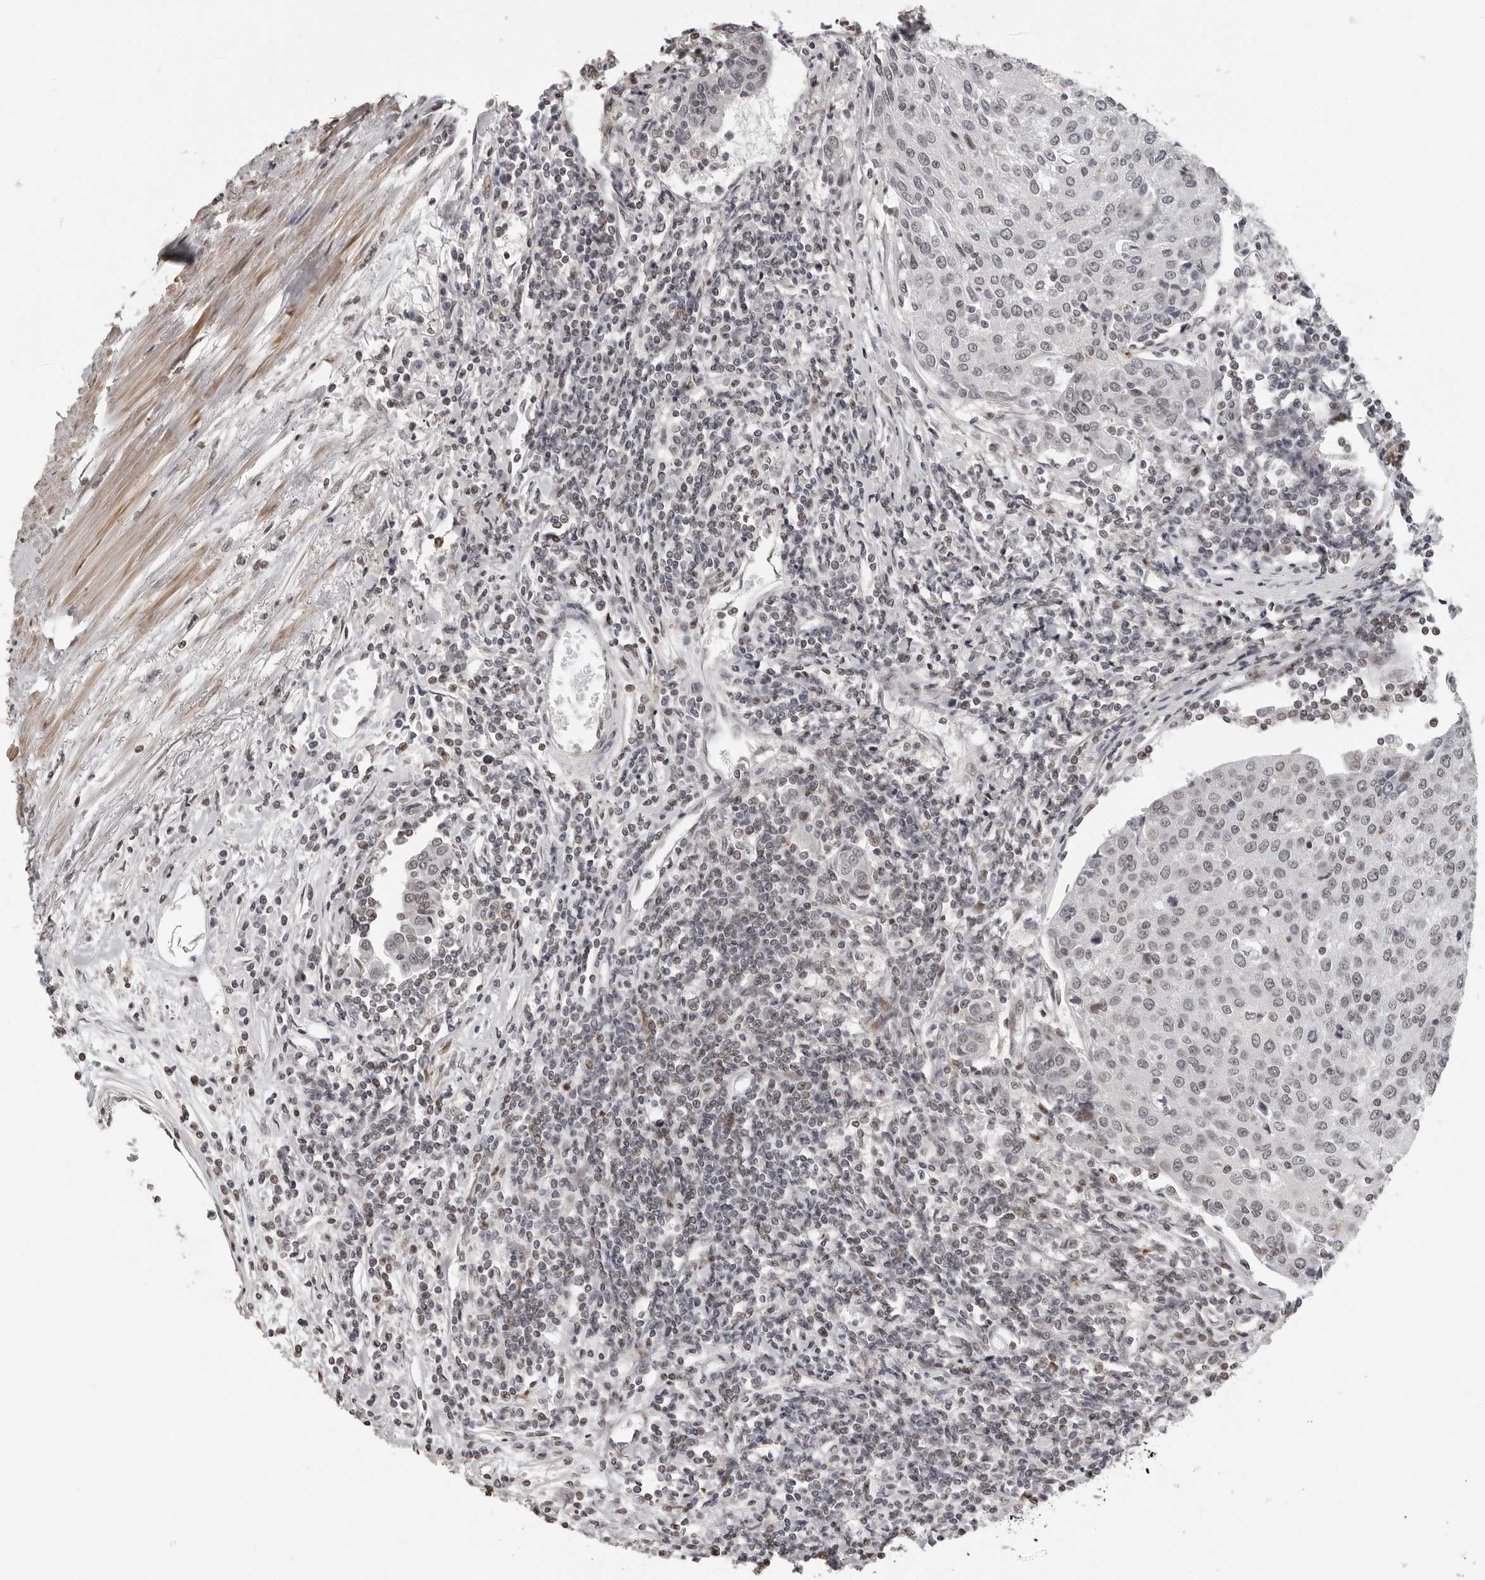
{"staining": {"intensity": "weak", "quantity": "<25%", "location": "nuclear"}, "tissue": "urothelial cancer", "cell_type": "Tumor cells", "image_type": "cancer", "snomed": [{"axis": "morphology", "description": "Urothelial carcinoma, High grade"}, {"axis": "topography", "description": "Urinary bladder"}], "caption": "High magnification brightfield microscopy of urothelial cancer stained with DAB (brown) and counterstained with hematoxylin (blue): tumor cells show no significant staining. The staining was performed using DAB to visualize the protein expression in brown, while the nuclei were stained in blue with hematoxylin (Magnification: 20x).", "gene": "ORC1", "patient": {"sex": "female", "age": 85}}